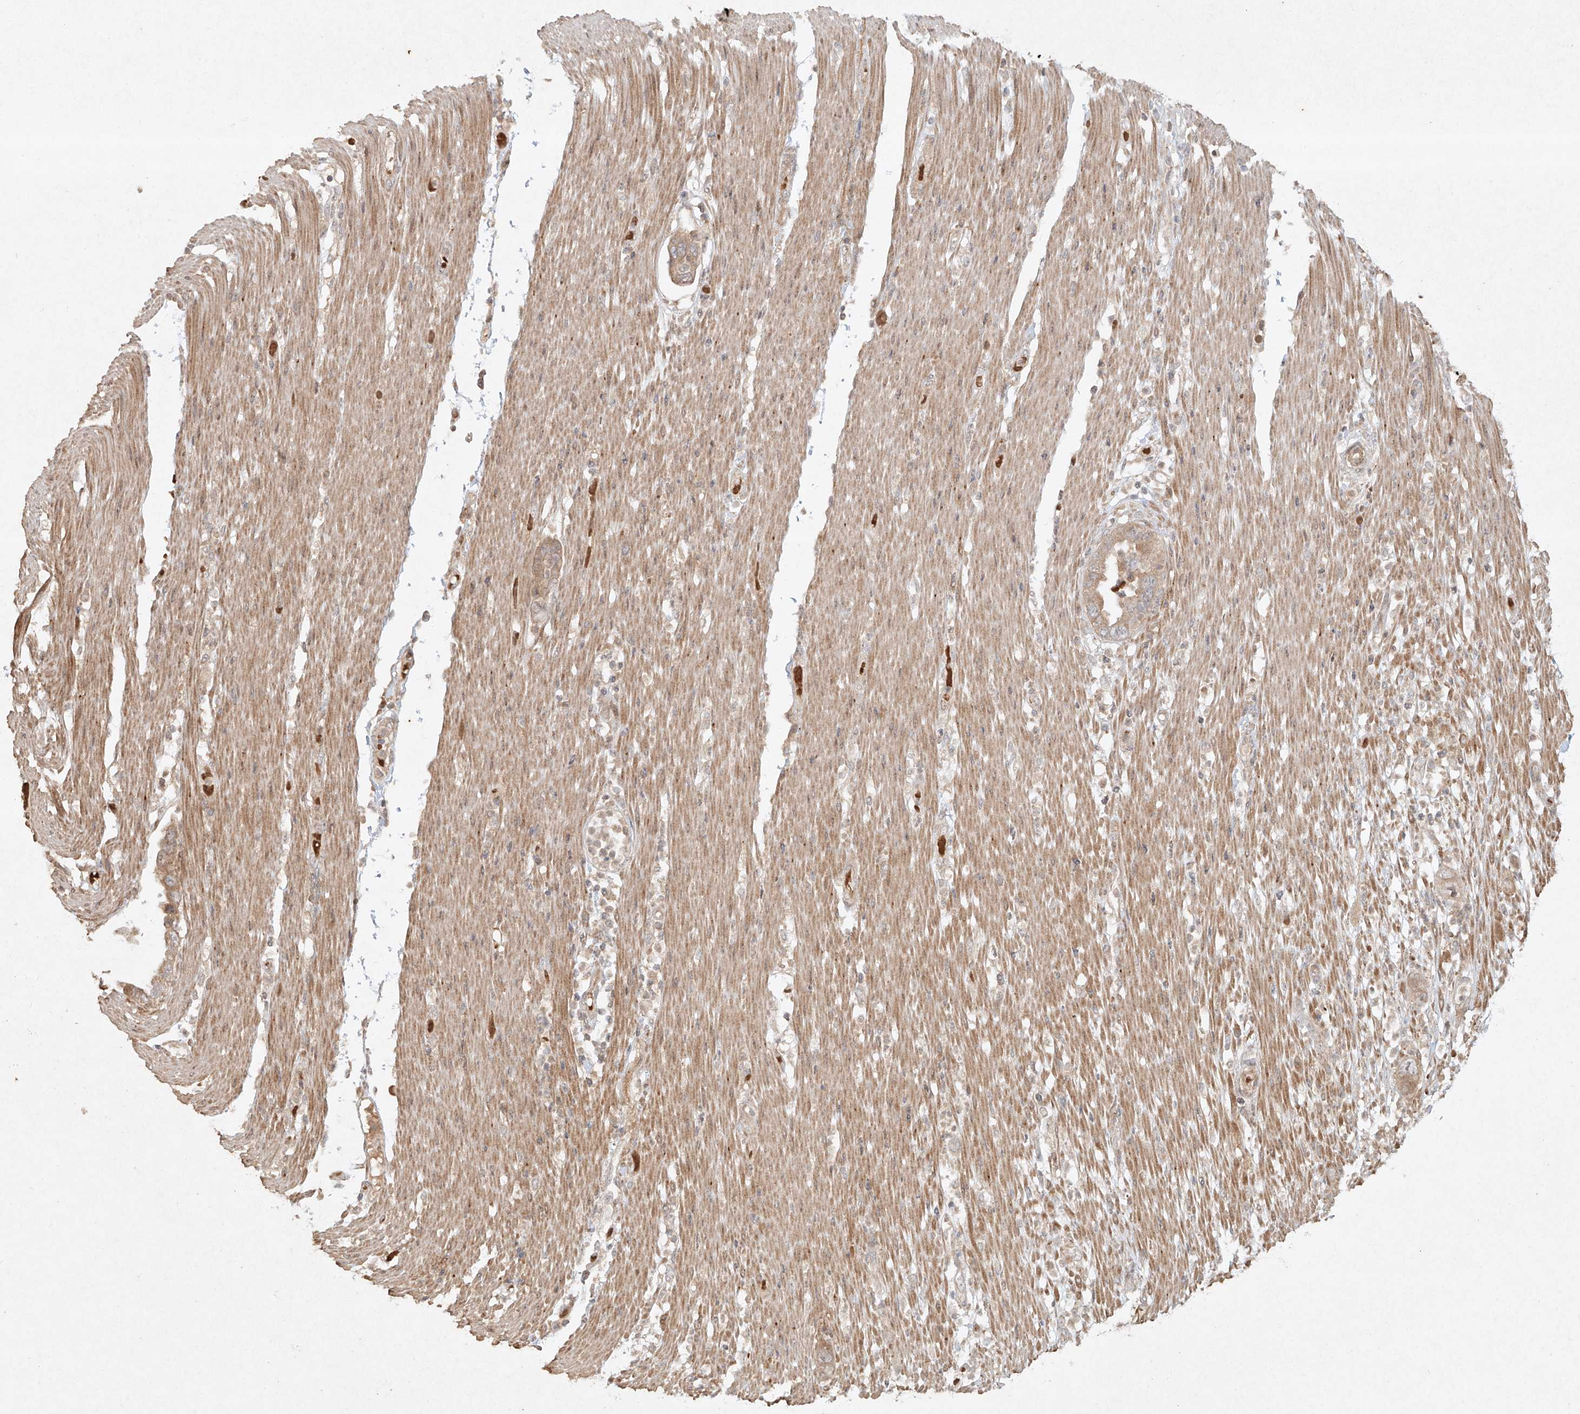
{"staining": {"intensity": "weak", "quantity": "25%-75%", "location": "cytoplasmic/membranous"}, "tissue": "pancreatic cancer", "cell_type": "Tumor cells", "image_type": "cancer", "snomed": [{"axis": "morphology", "description": "Adenocarcinoma, NOS"}, {"axis": "topography", "description": "Pancreas"}], "caption": "Brown immunohistochemical staining in pancreatic cancer (adenocarcinoma) exhibits weak cytoplasmic/membranous positivity in approximately 25%-75% of tumor cells.", "gene": "CYYR1", "patient": {"sex": "female", "age": 71}}